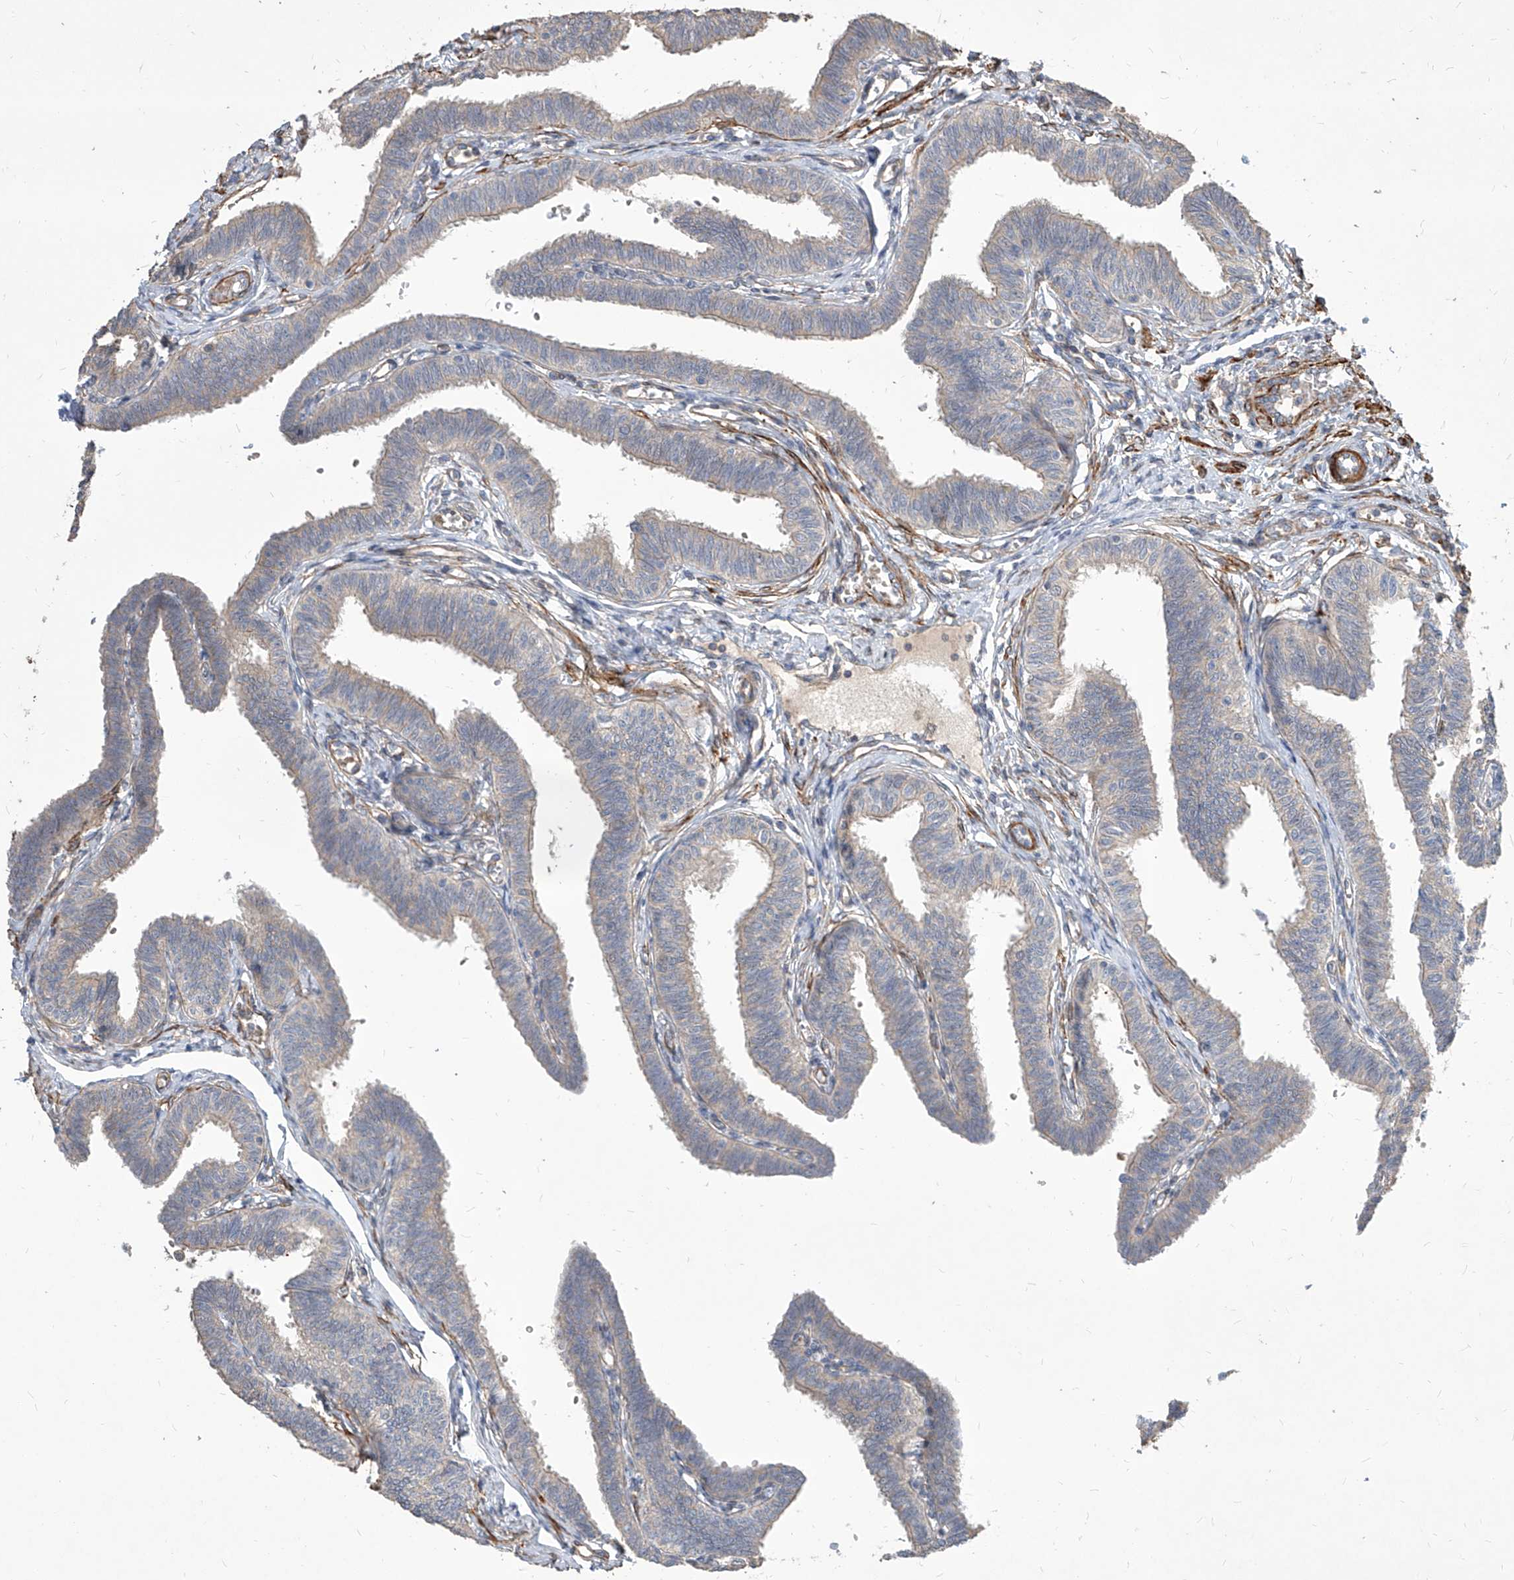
{"staining": {"intensity": "moderate", "quantity": "25%-75%", "location": "cytoplasmic/membranous"}, "tissue": "fallopian tube", "cell_type": "Glandular cells", "image_type": "normal", "snomed": [{"axis": "morphology", "description": "Normal tissue, NOS"}, {"axis": "topography", "description": "Fallopian tube"}, {"axis": "topography", "description": "Ovary"}], "caption": "This image exhibits IHC staining of benign human fallopian tube, with medium moderate cytoplasmic/membranous expression in approximately 25%-75% of glandular cells.", "gene": "FAM83B", "patient": {"sex": "female", "age": 23}}